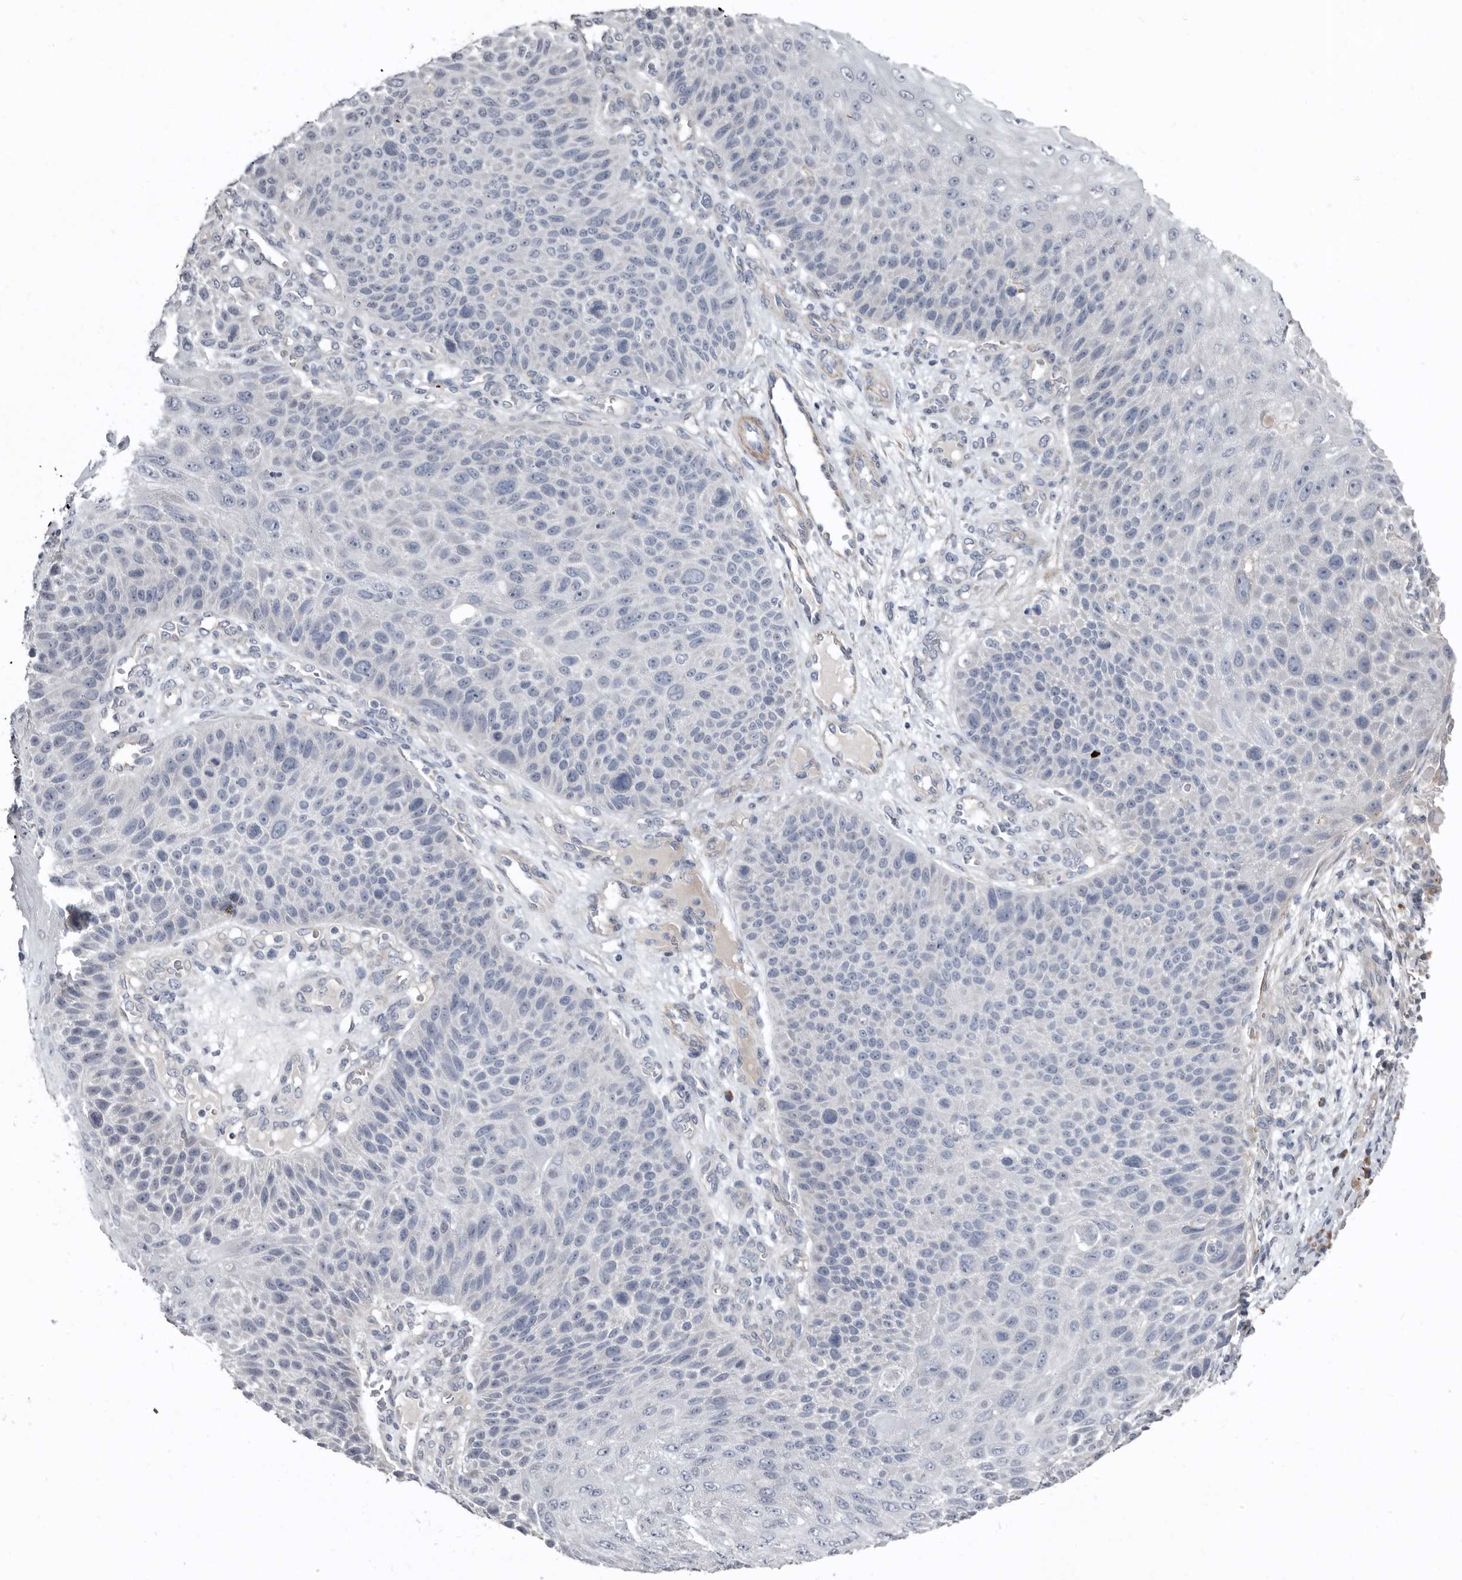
{"staining": {"intensity": "negative", "quantity": "none", "location": "none"}, "tissue": "skin cancer", "cell_type": "Tumor cells", "image_type": "cancer", "snomed": [{"axis": "morphology", "description": "Squamous cell carcinoma, NOS"}, {"axis": "topography", "description": "Skin"}], "caption": "IHC histopathology image of skin cancer (squamous cell carcinoma) stained for a protein (brown), which demonstrates no staining in tumor cells.", "gene": "ZNF114", "patient": {"sex": "female", "age": 88}}